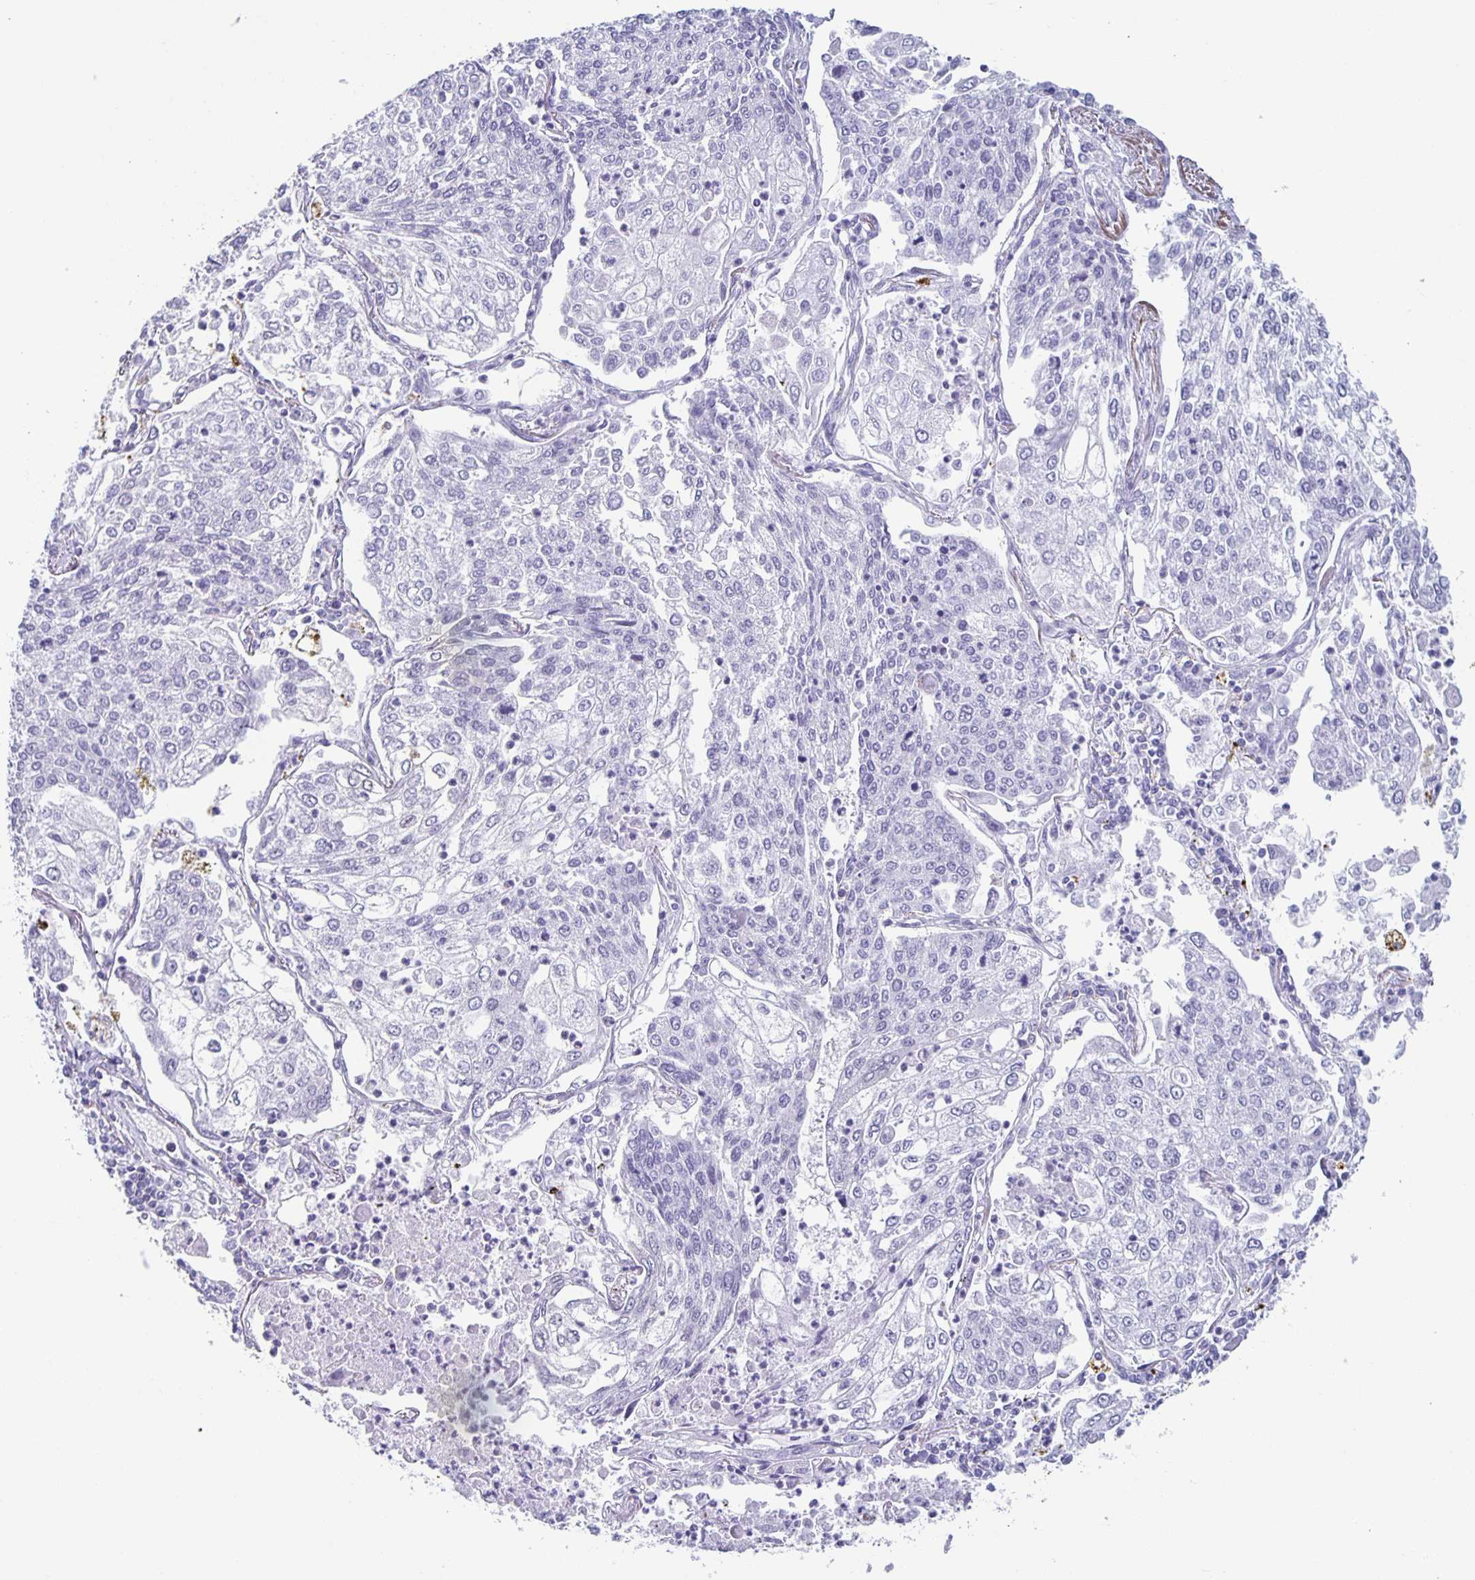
{"staining": {"intensity": "negative", "quantity": "none", "location": "none"}, "tissue": "lung cancer", "cell_type": "Tumor cells", "image_type": "cancer", "snomed": [{"axis": "morphology", "description": "Squamous cell carcinoma, NOS"}, {"axis": "topography", "description": "Lung"}], "caption": "Squamous cell carcinoma (lung) stained for a protein using immunohistochemistry (IHC) shows no staining tumor cells.", "gene": "TPPP", "patient": {"sex": "male", "age": 74}}